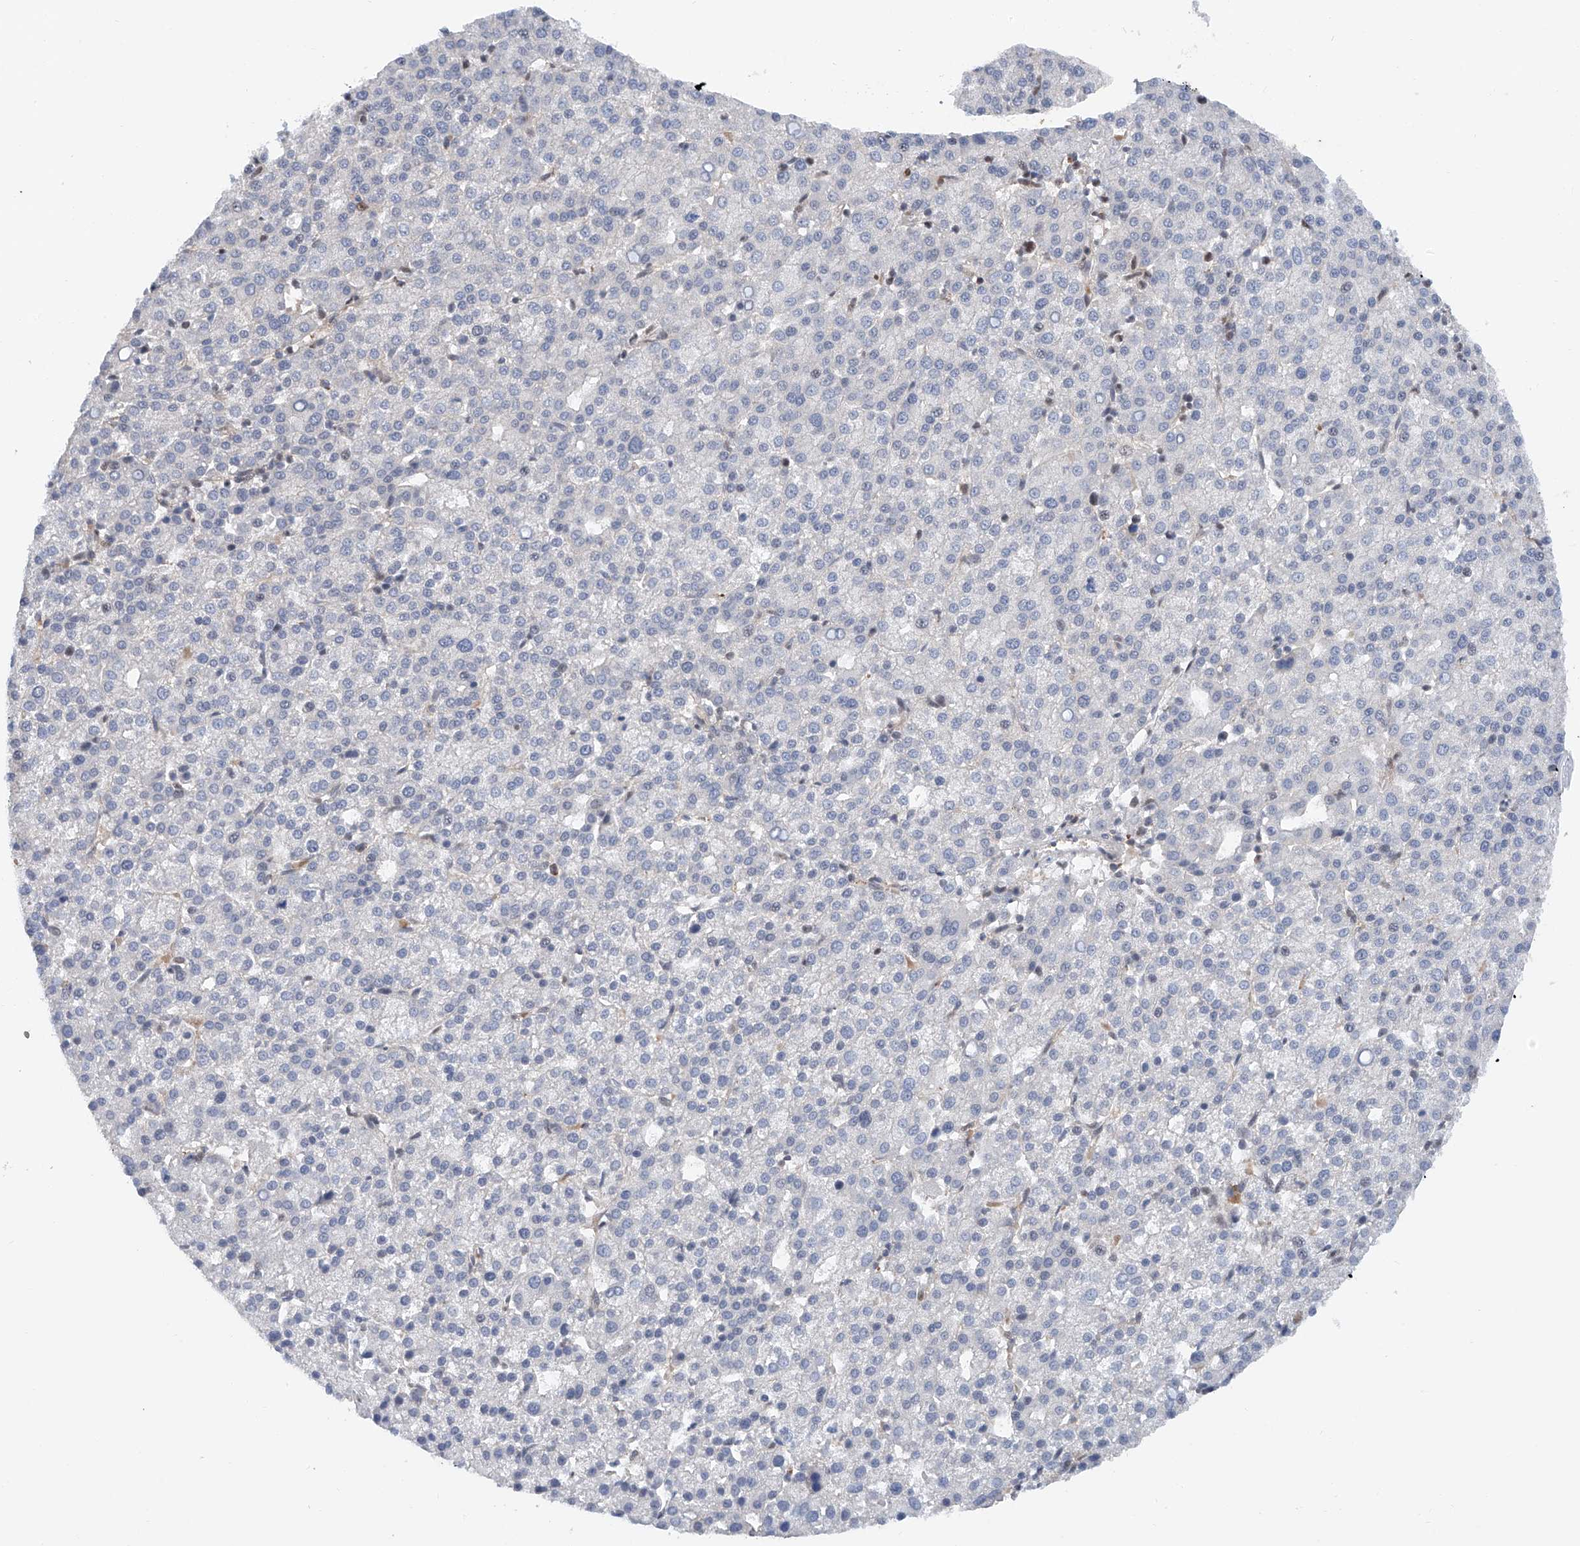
{"staining": {"intensity": "negative", "quantity": "none", "location": "none"}, "tissue": "liver cancer", "cell_type": "Tumor cells", "image_type": "cancer", "snomed": [{"axis": "morphology", "description": "Carcinoma, Hepatocellular, NOS"}, {"axis": "topography", "description": "Liver"}], "caption": "Immunohistochemistry (IHC) photomicrograph of liver hepatocellular carcinoma stained for a protein (brown), which exhibits no positivity in tumor cells. The staining is performed using DAB (3,3'-diaminobenzidine) brown chromogen with nuclei counter-stained in using hematoxylin.", "gene": "SNRNP200", "patient": {"sex": "female", "age": 58}}